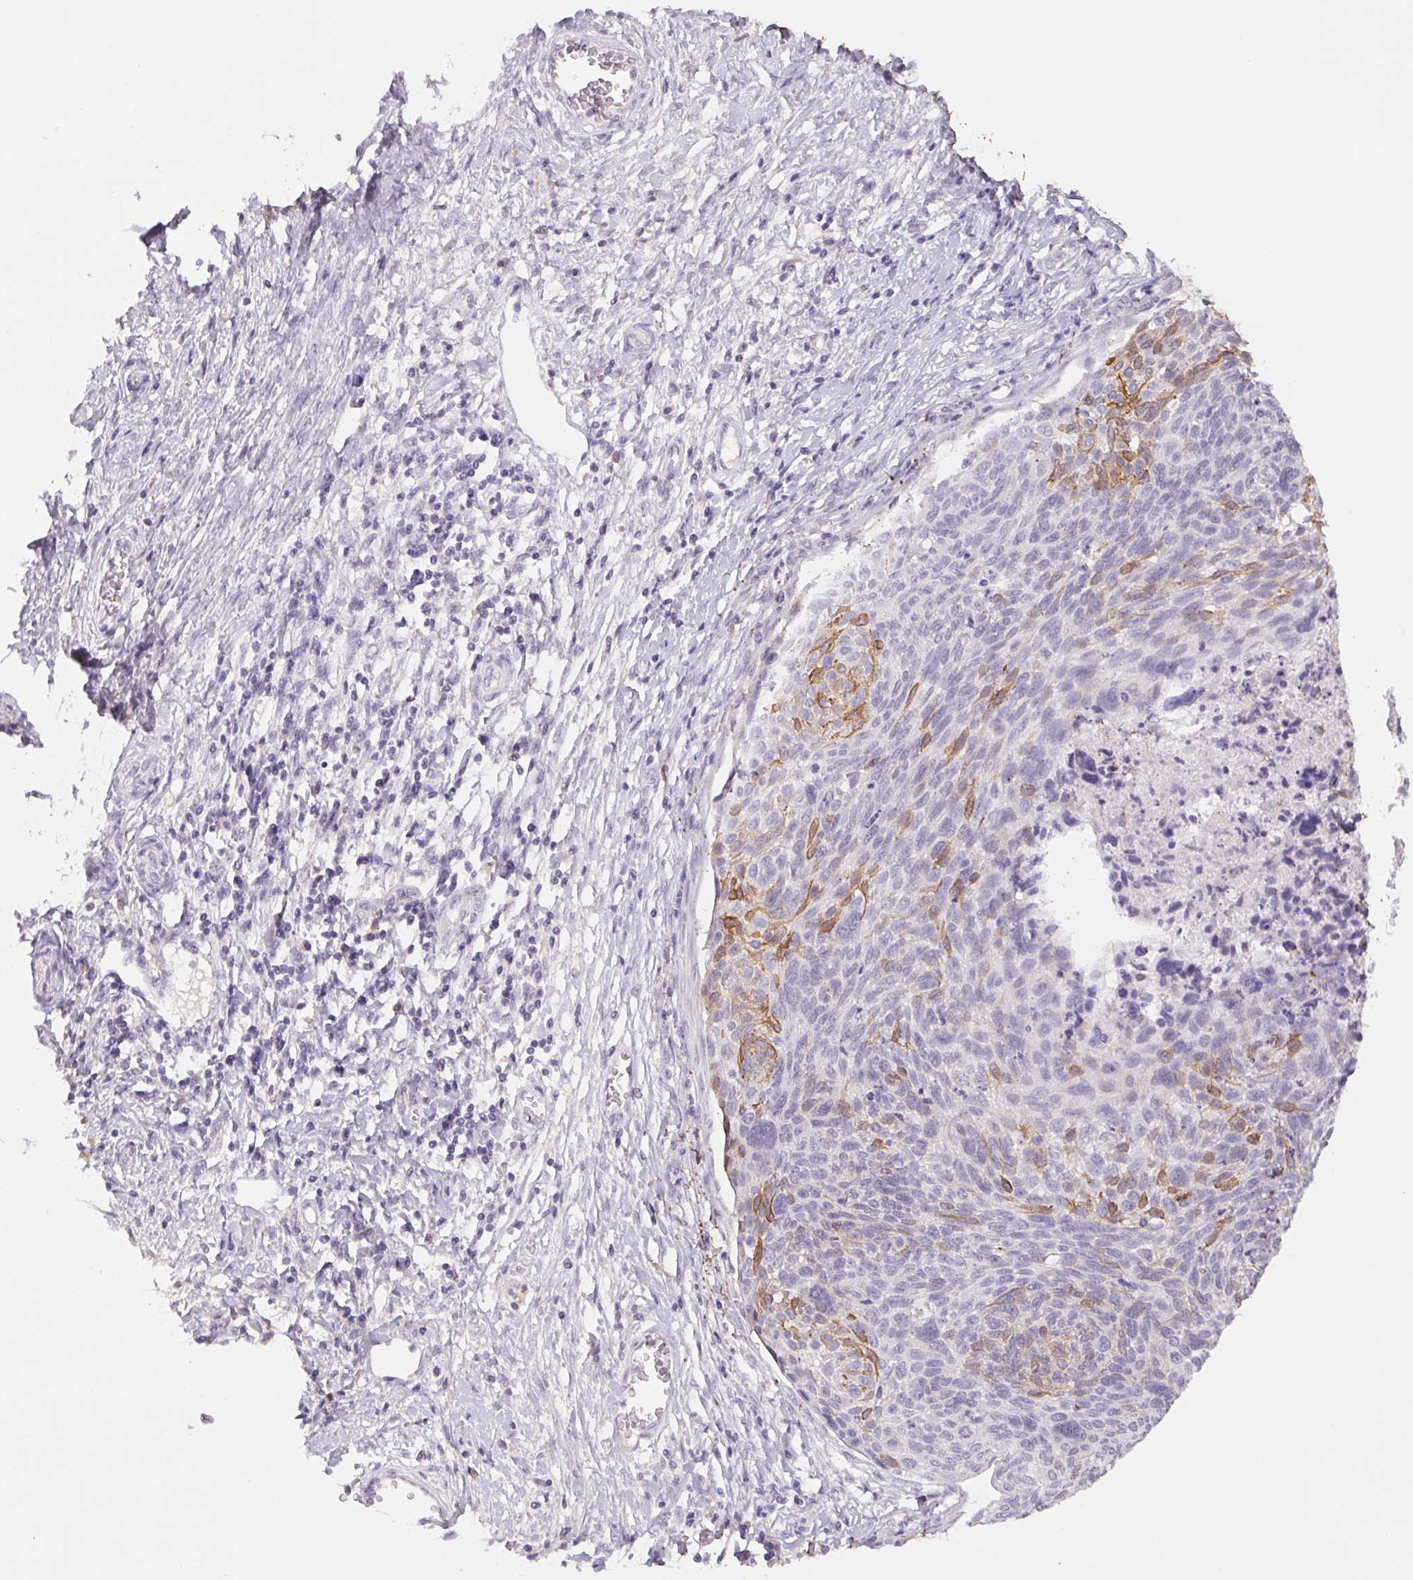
{"staining": {"intensity": "moderate", "quantity": "<25%", "location": "cytoplasmic/membranous"}, "tissue": "cervical cancer", "cell_type": "Tumor cells", "image_type": "cancer", "snomed": [{"axis": "morphology", "description": "Squamous cell carcinoma, NOS"}, {"axis": "topography", "description": "Cervix"}], "caption": "IHC photomicrograph of human cervical cancer stained for a protein (brown), which demonstrates low levels of moderate cytoplasmic/membranous positivity in about <25% of tumor cells.", "gene": "PNMA8B", "patient": {"sex": "female", "age": 49}}